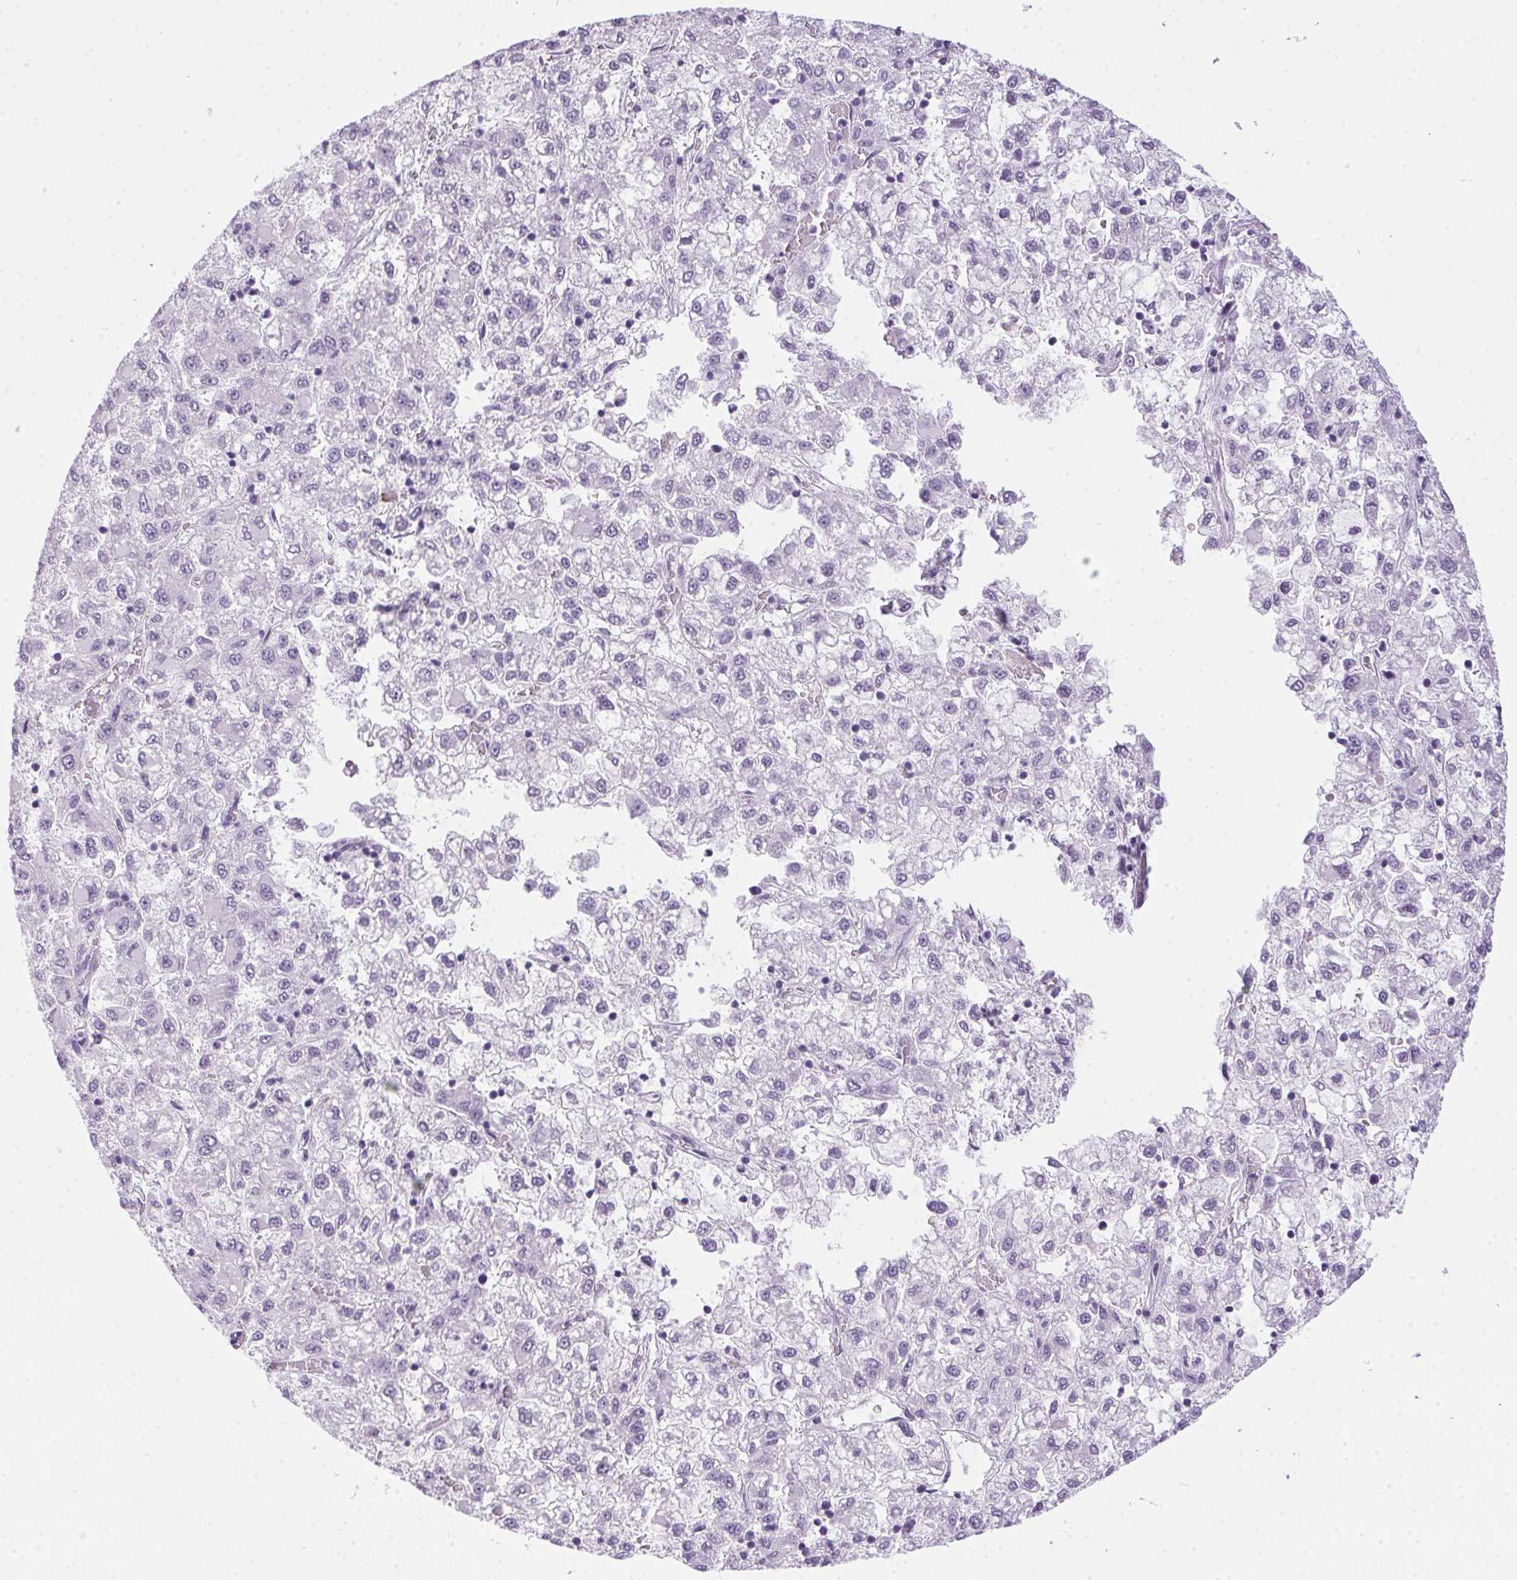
{"staining": {"intensity": "negative", "quantity": "none", "location": "none"}, "tissue": "liver cancer", "cell_type": "Tumor cells", "image_type": "cancer", "snomed": [{"axis": "morphology", "description": "Carcinoma, Hepatocellular, NOS"}, {"axis": "topography", "description": "Liver"}], "caption": "IHC photomicrograph of liver cancer (hepatocellular carcinoma) stained for a protein (brown), which reveals no expression in tumor cells.", "gene": "POPDC2", "patient": {"sex": "male", "age": 40}}